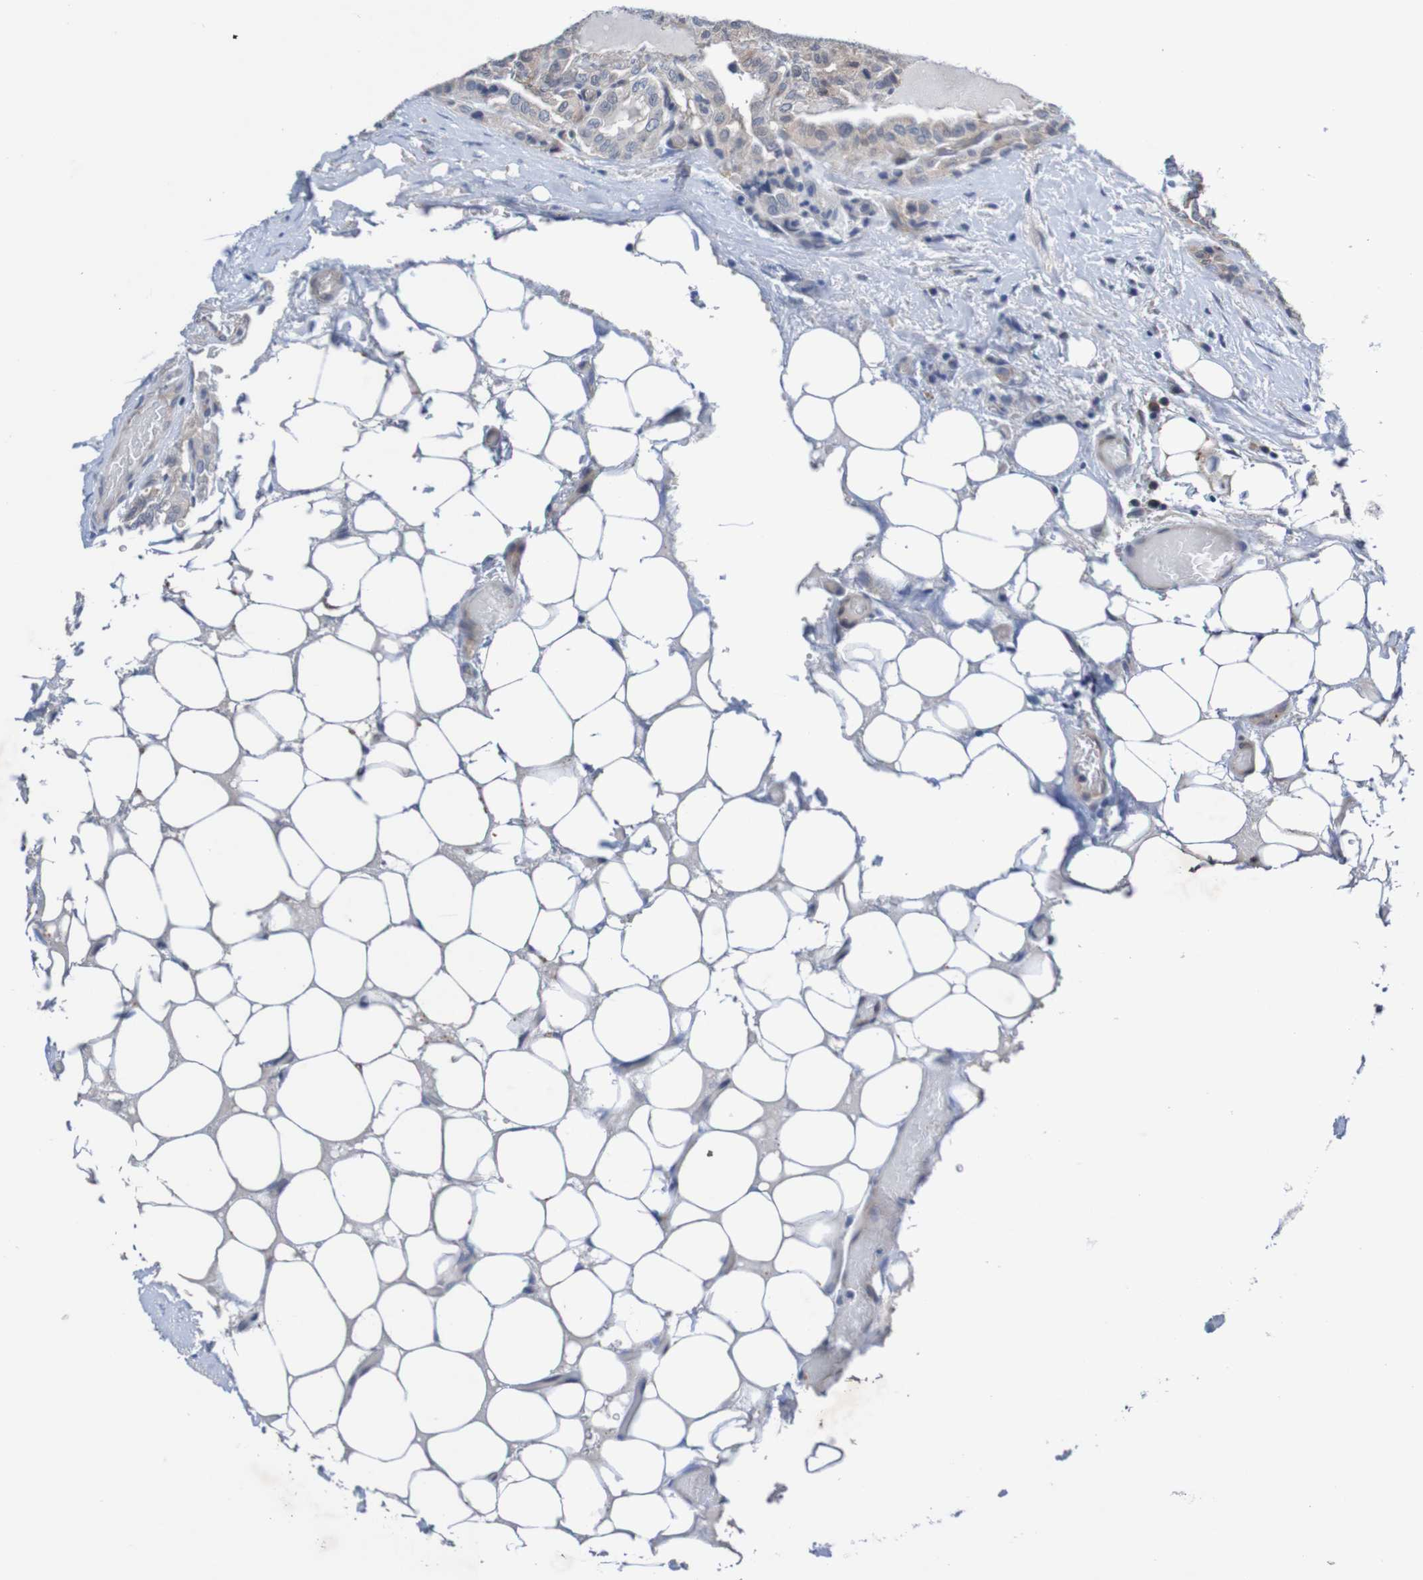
{"staining": {"intensity": "weak", "quantity": "<25%", "location": "cytoplasmic/membranous"}, "tissue": "thyroid cancer", "cell_type": "Tumor cells", "image_type": "cancer", "snomed": [{"axis": "morphology", "description": "Papillary adenocarcinoma, NOS"}, {"axis": "topography", "description": "Thyroid gland"}], "caption": "This is an immunohistochemistry photomicrograph of papillary adenocarcinoma (thyroid). There is no positivity in tumor cells.", "gene": "CPED1", "patient": {"sex": "male", "age": 77}}